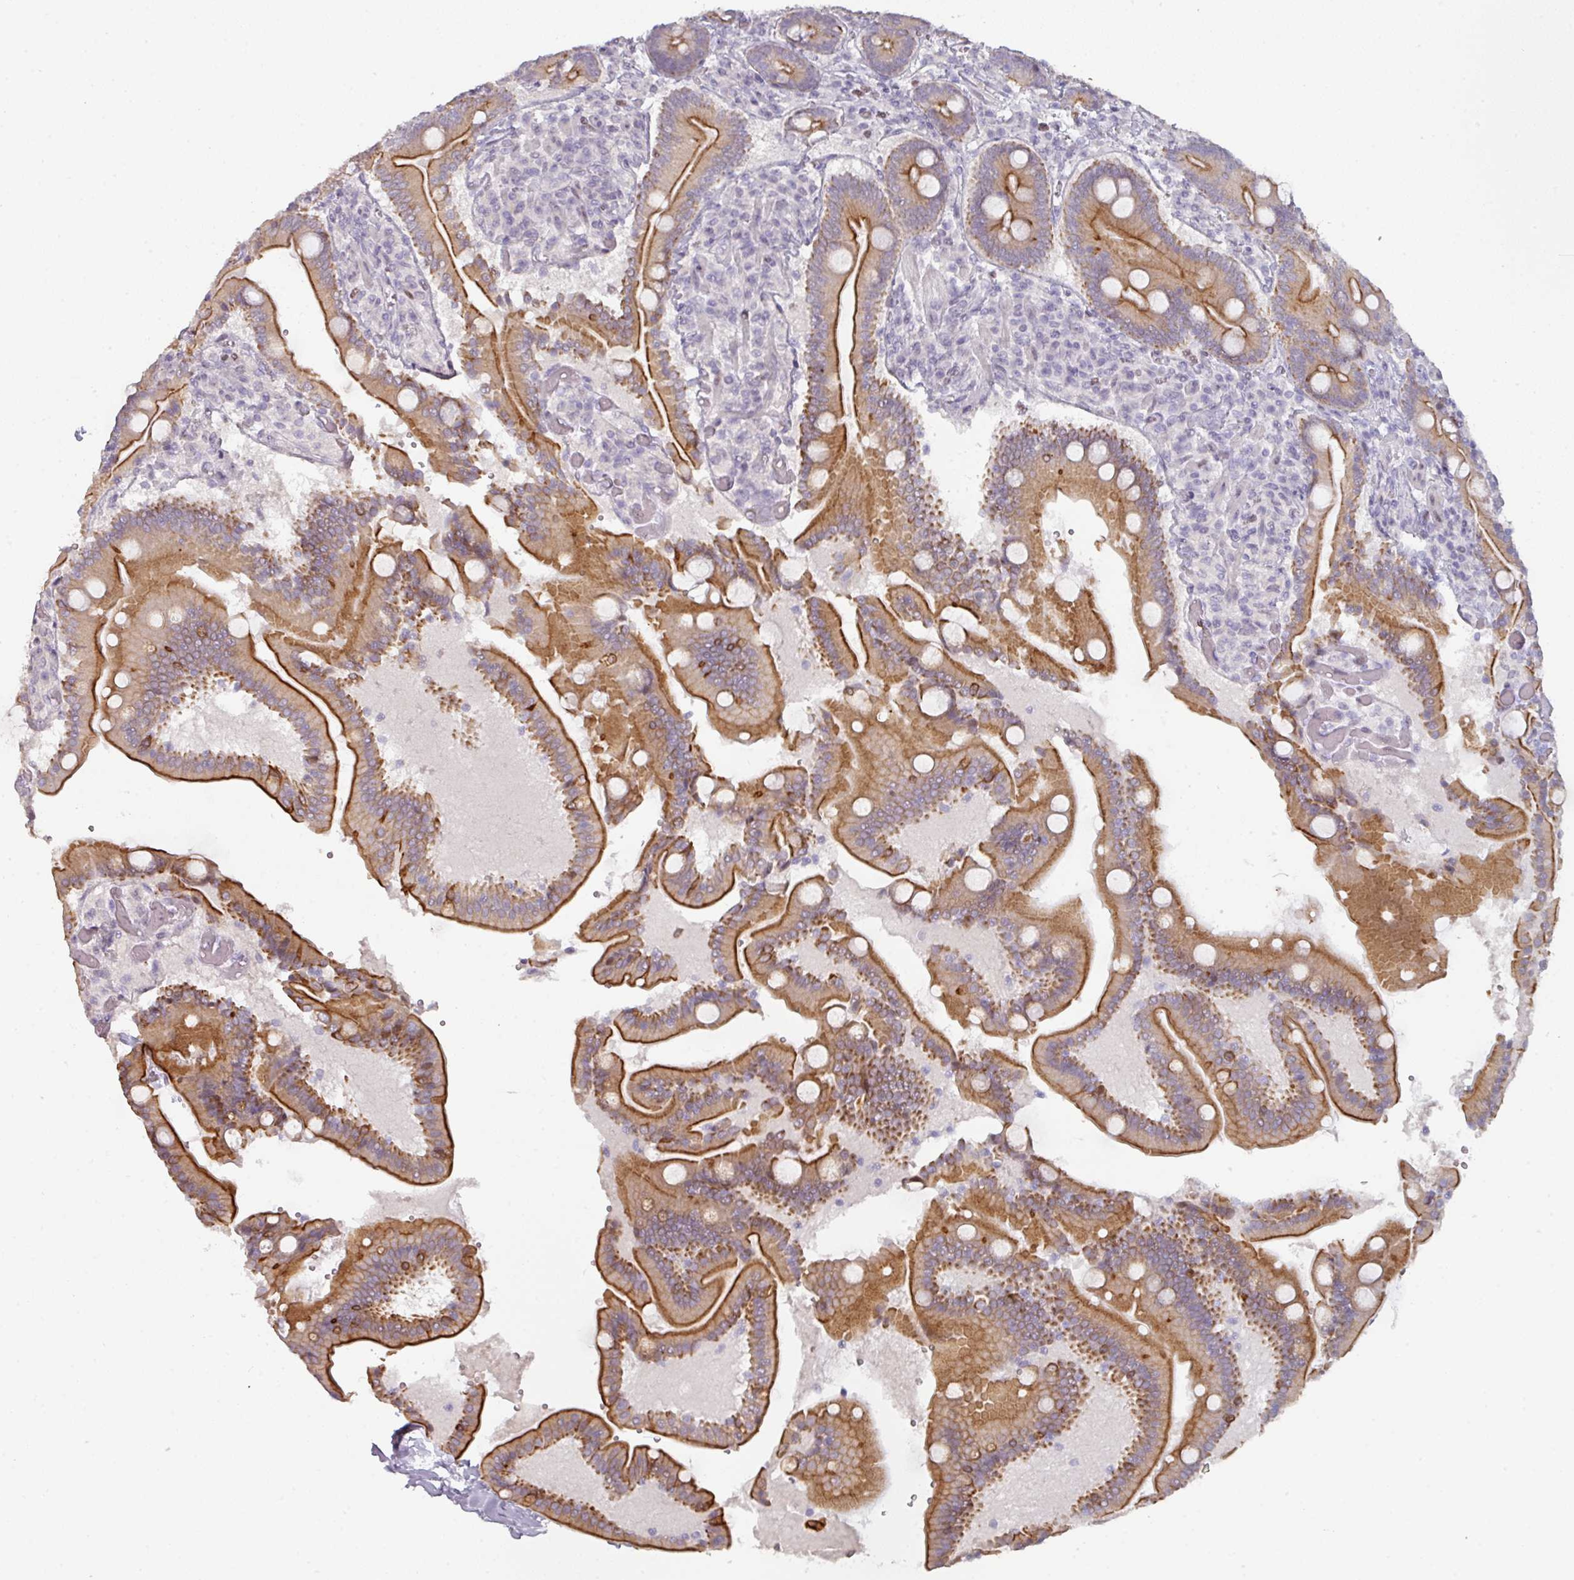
{"staining": {"intensity": "strong", "quantity": "25%-75%", "location": "cytoplasmic/membranous"}, "tissue": "duodenum", "cell_type": "Glandular cells", "image_type": "normal", "snomed": [{"axis": "morphology", "description": "Normal tissue, NOS"}, {"axis": "topography", "description": "Duodenum"}], "caption": "This is an image of immunohistochemistry (IHC) staining of benign duodenum, which shows strong positivity in the cytoplasmic/membranous of glandular cells.", "gene": "GTF2H3", "patient": {"sex": "female", "age": 62}}